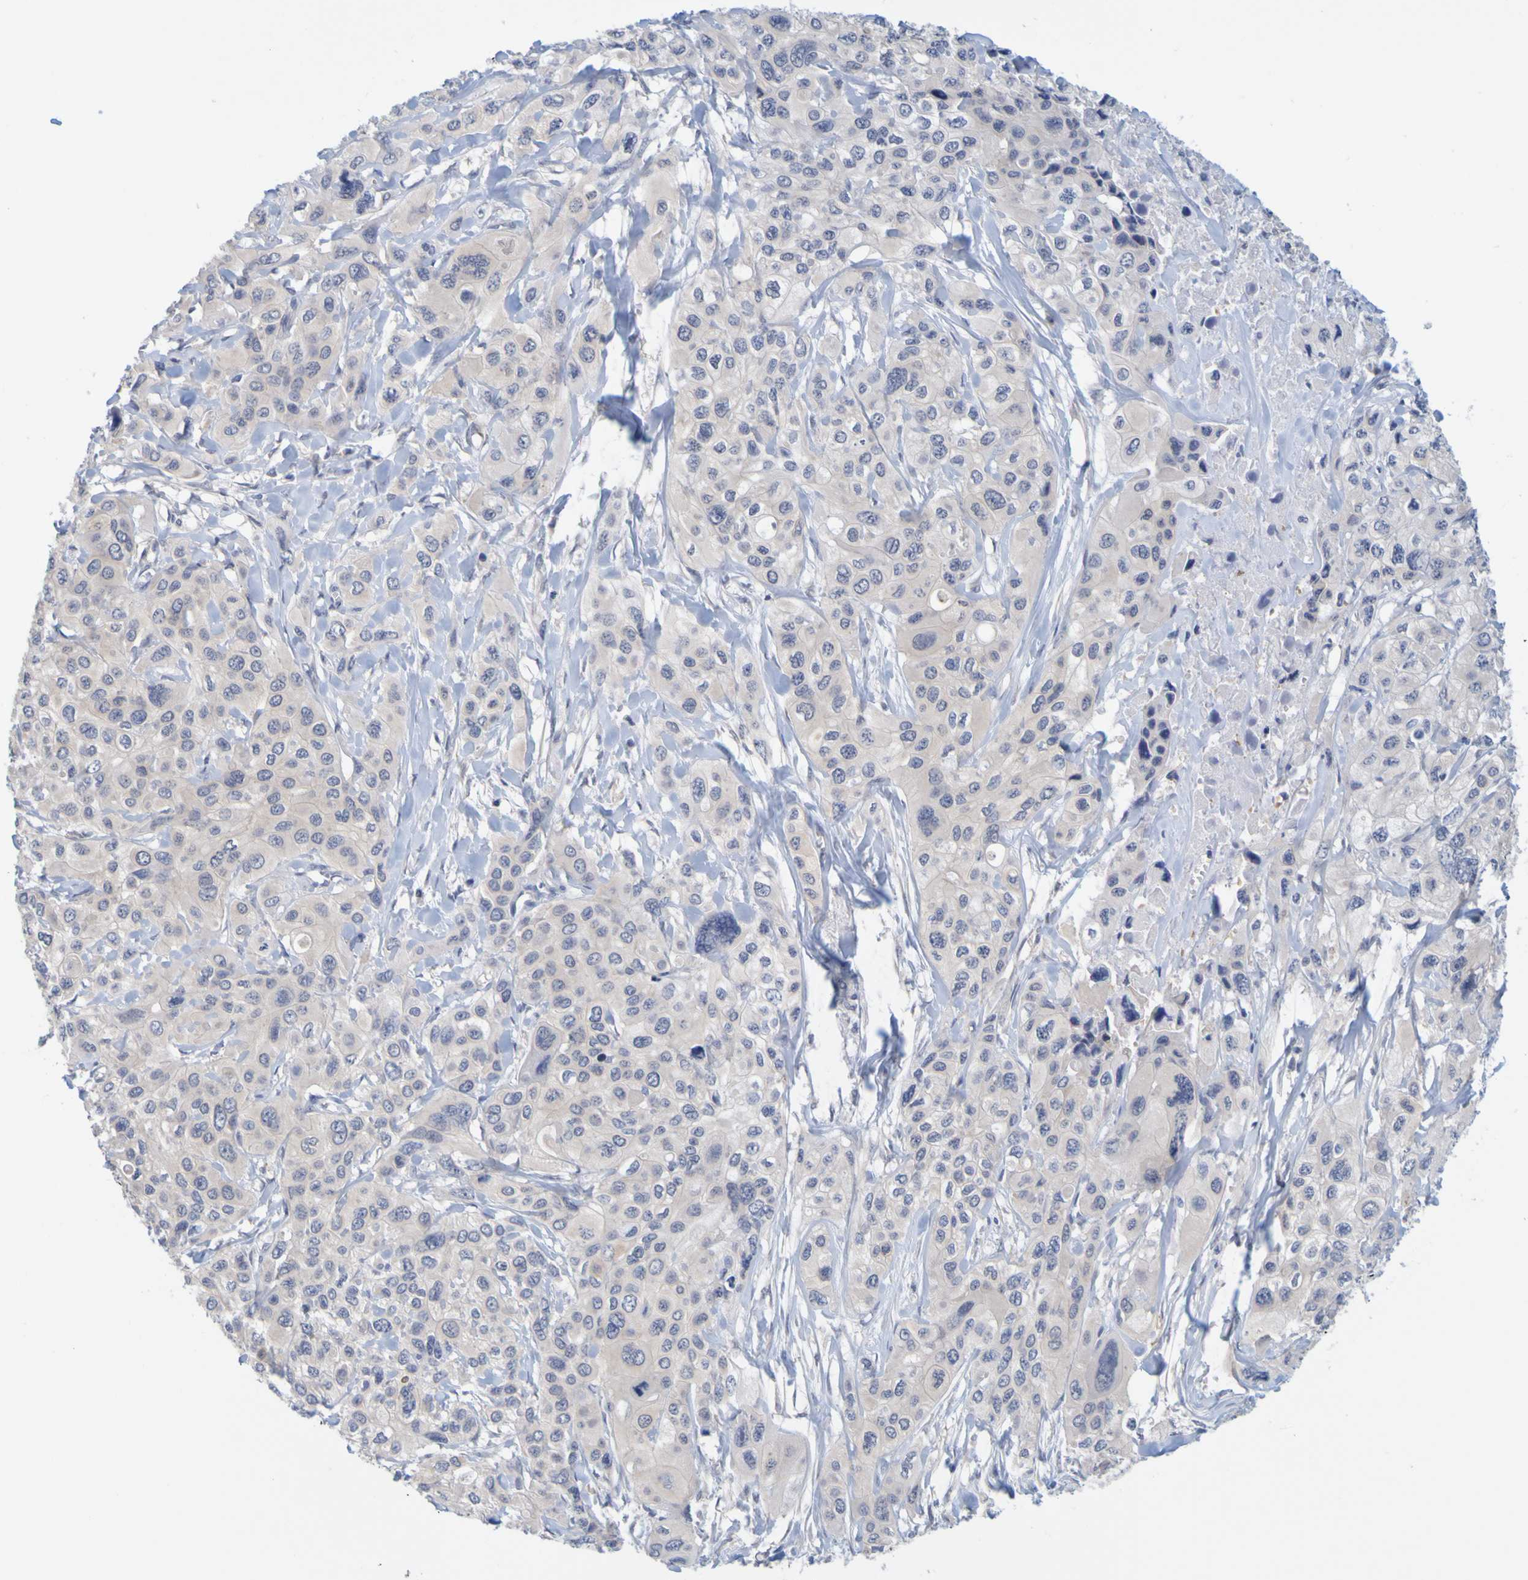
{"staining": {"intensity": "moderate", "quantity": "<25%", "location": "cytoplasmic/membranous"}, "tissue": "pancreatic cancer", "cell_type": "Tumor cells", "image_type": "cancer", "snomed": [{"axis": "morphology", "description": "Adenocarcinoma, NOS"}, {"axis": "topography", "description": "Pancreas"}], "caption": "The histopathology image exhibits a brown stain indicating the presence of a protein in the cytoplasmic/membranous of tumor cells in adenocarcinoma (pancreatic).", "gene": "ENDOU", "patient": {"sex": "male", "age": 73}}